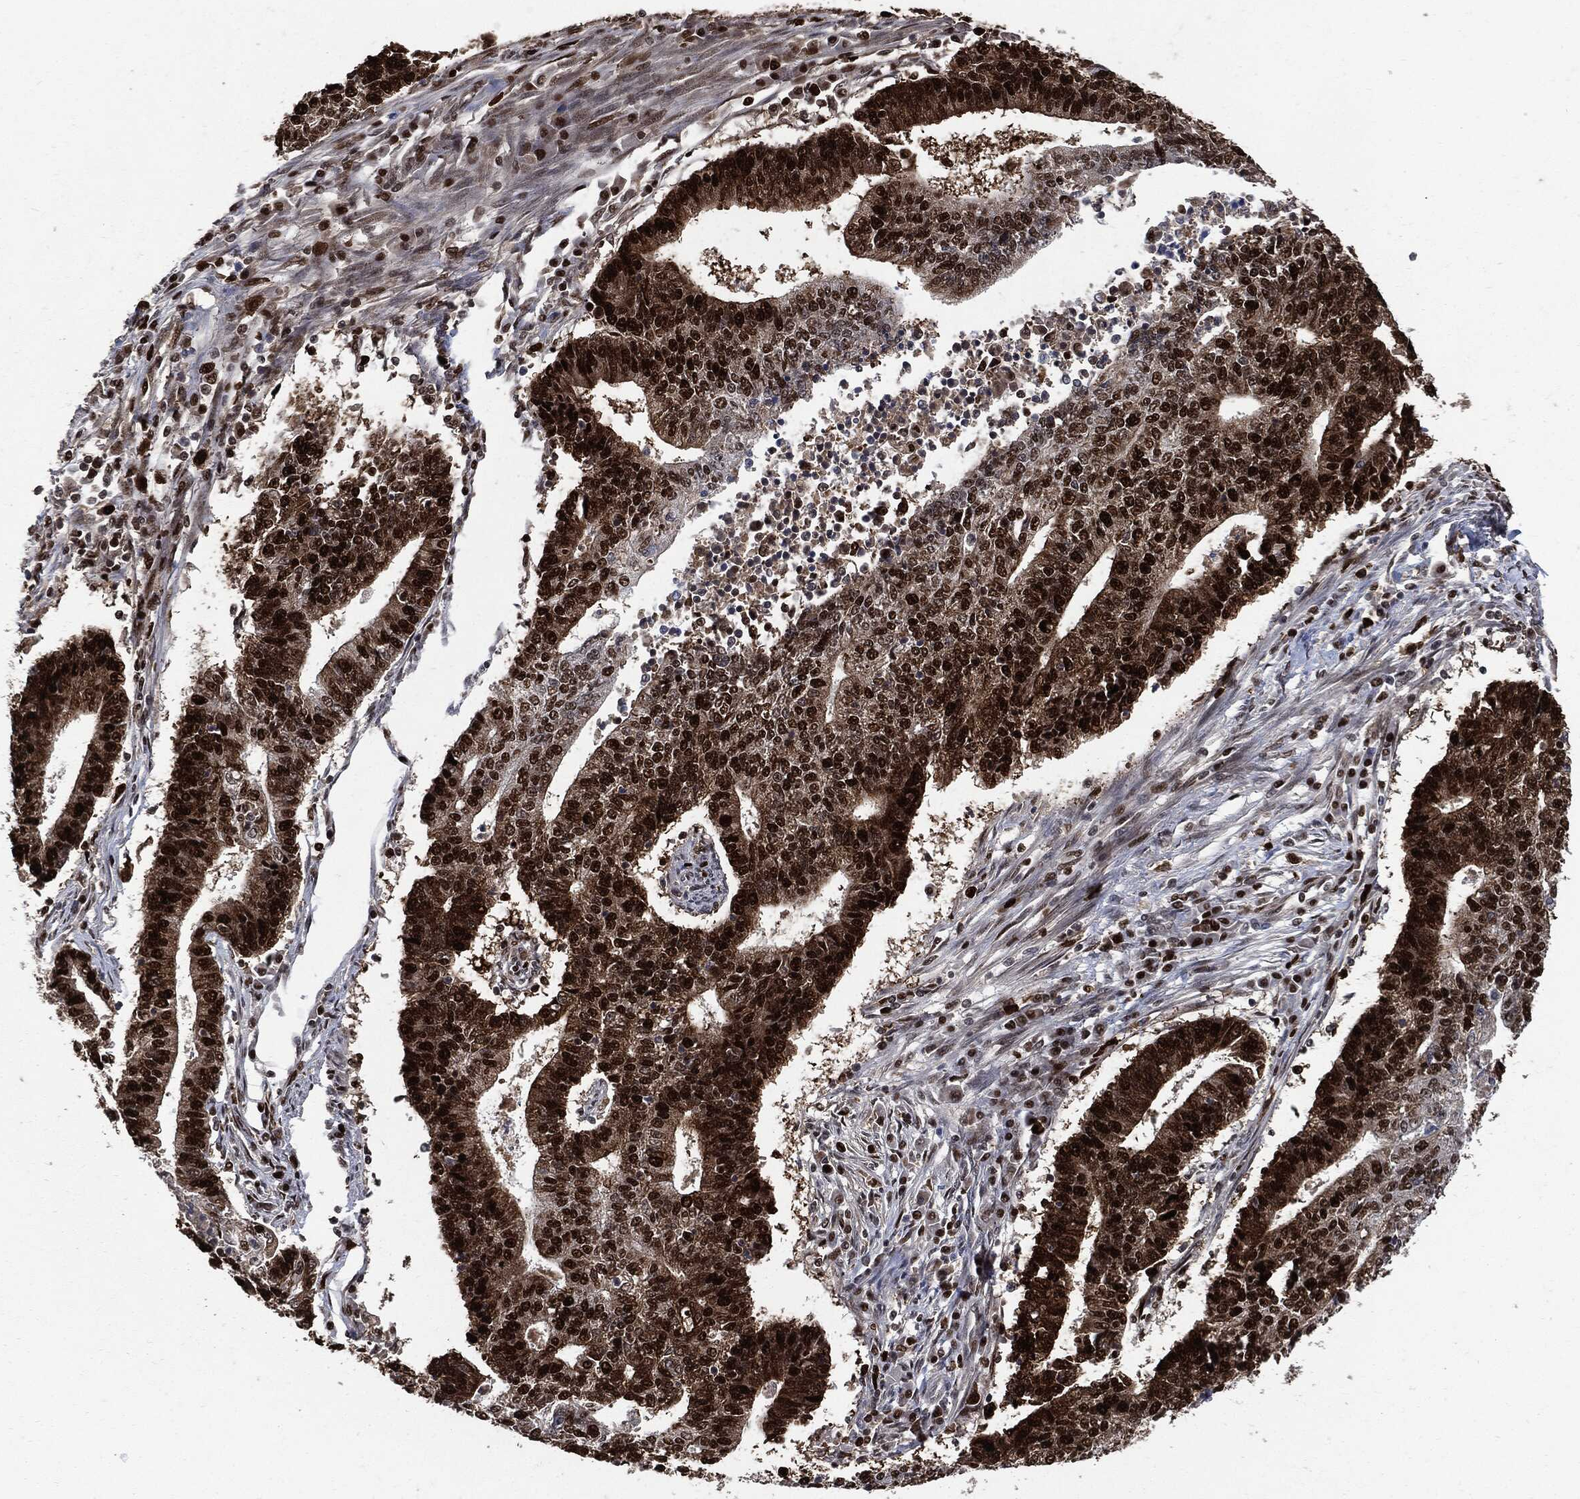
{"staining": {"intensity": "strong", "quantity": ">75%", "location": "nuclear"}, "tissue": "endometrial cancer", "cell_type": "Tumor cells", "image_type": "cancer", "snomed": [{"axis": "morphology", "description": "Adenocarcinoma, NOS"}, {"axis": "topography", "description": "Uterus"}, {"axis": "topography", "description": "Endometrium"}], "caption": "A high-resolution histopathology image shows immunohistochemistry (IHC) staining of endometrial cancer (adenocarcinoma), which displays strong nuclear staining in about >75% of tumor cells.", "gene": "PCNA", "patient": {"sex": "female", "age": 54}}